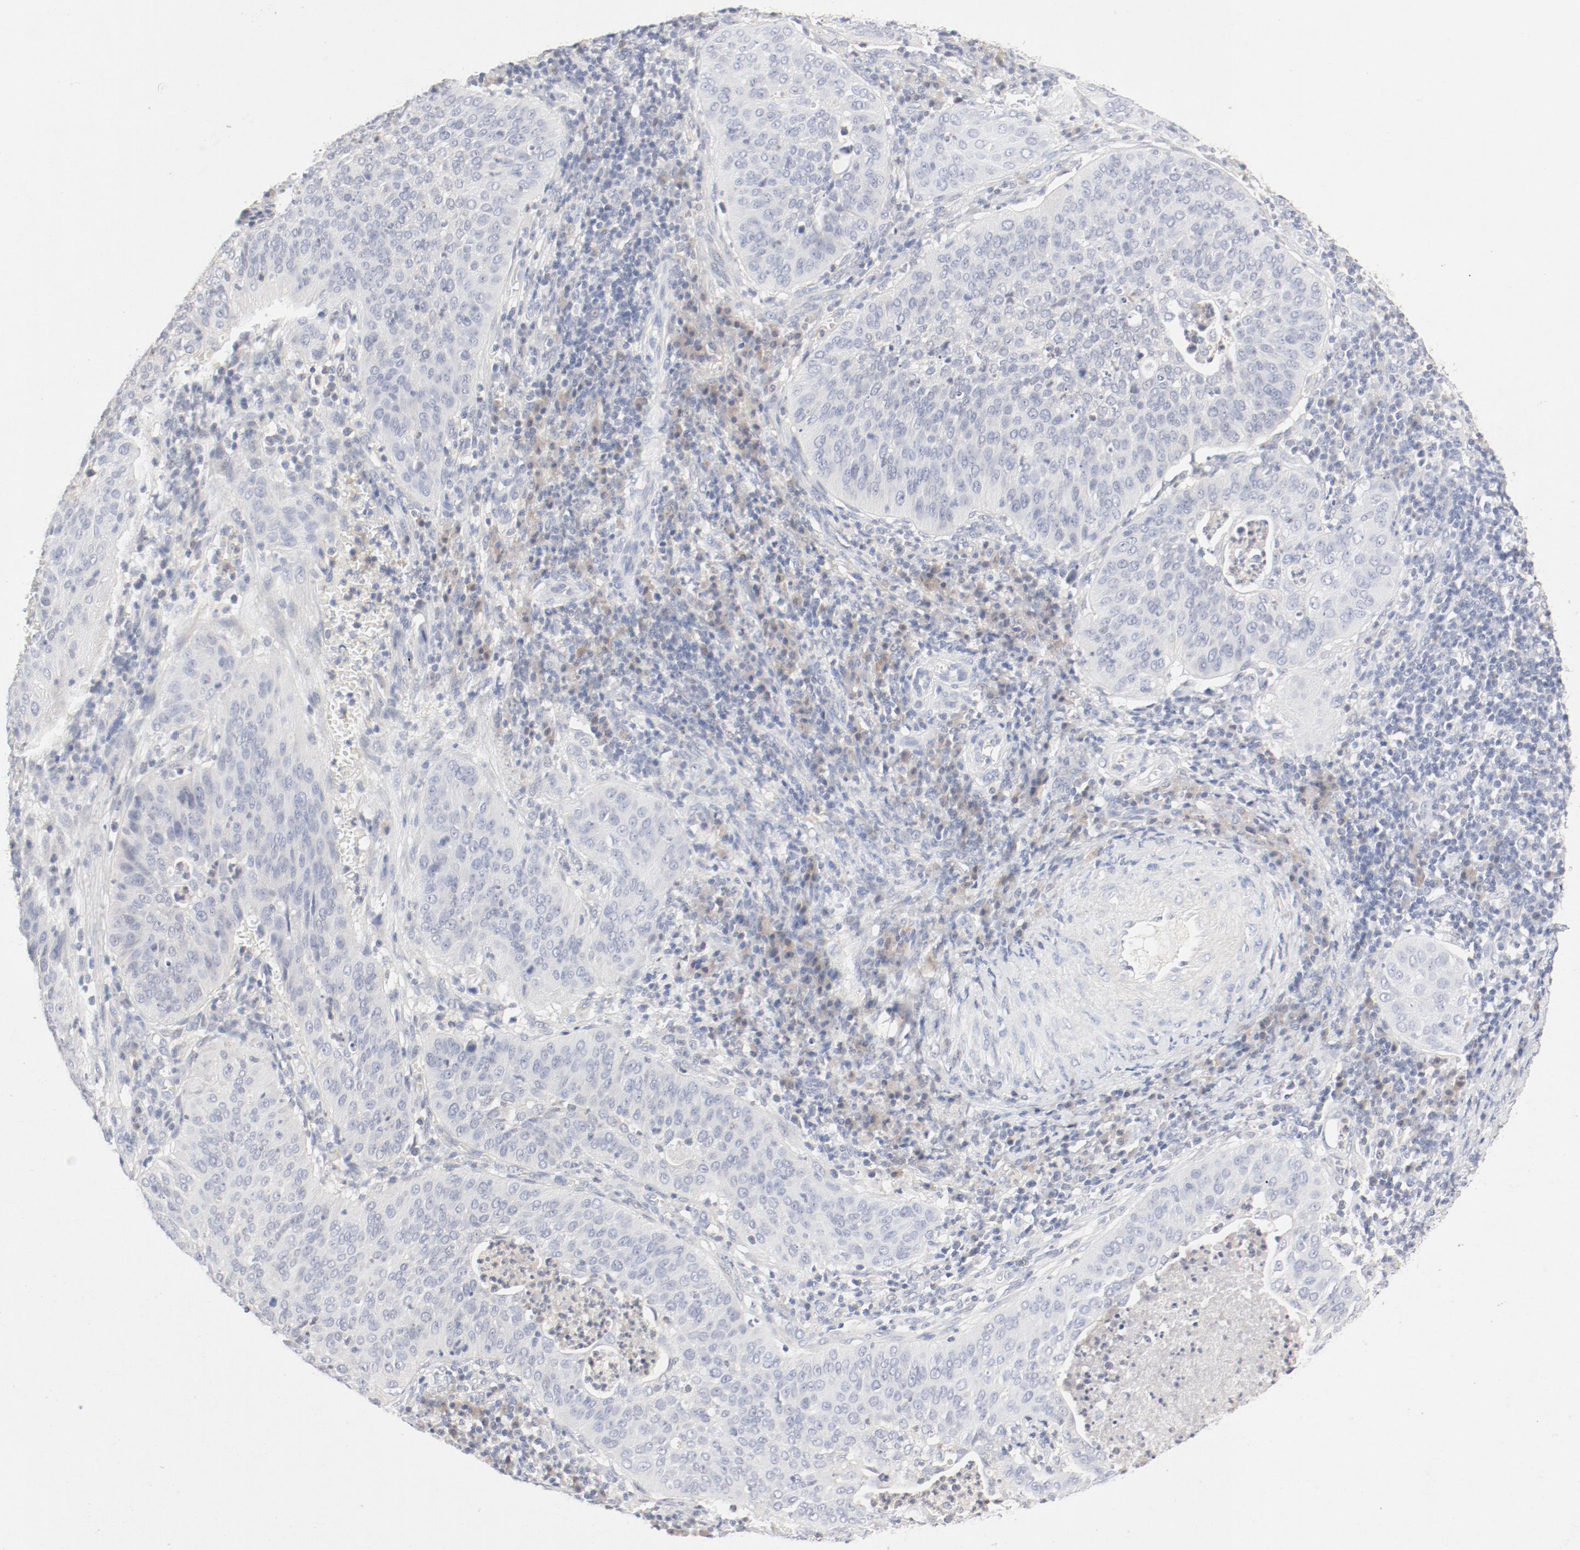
{"staining": {"intensity": "negative", "quantity": "none", "location": "none"}, "tissue": "cervical cancer", "cell_type": "Tumor cells", "image_type": "cancer", "snomed": [{"axis": "morphology", "description": "Squamous cell carcinoma, NOS"}, {"axis": "topography", "description": "Cervix"}], "caption": "This histopathology image is of squamous cell carcinoma (cervical) stained with immunohistochemistry (IHC) to label a protein in brown with the nuclei are counter-stained blue. There is no staining in tumor cells. (DAB (3,3'-diaminobenzidine) immunohistochemistry (IHC) visualized using brightfield microscopy, high magnification).", "gene": "PGM1", "patient": {"sex": "female", "age": 39}}